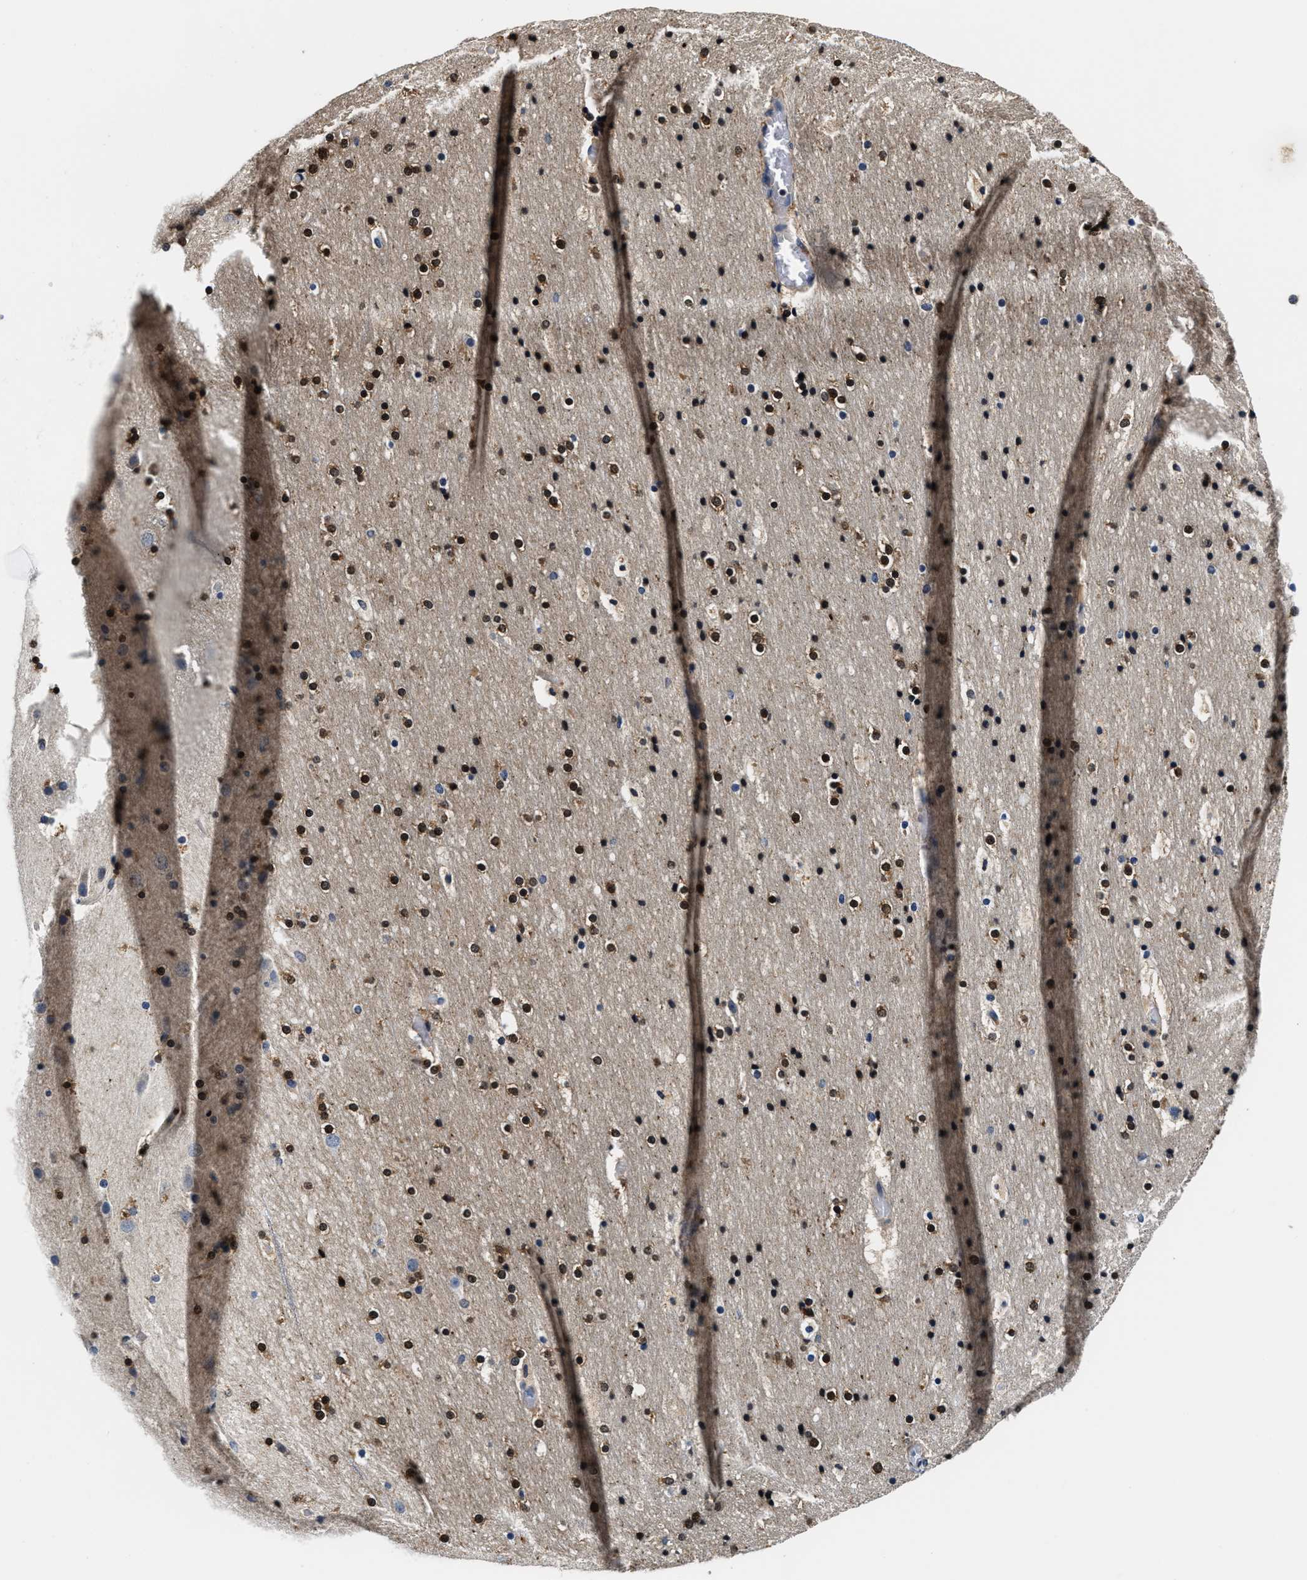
{"staining": {"intensity": "negative", "quantity": "none", "location": "none"}, "tissue": "cerebral cortex", "cell_type": "Endothelial cells", "image_type": "normal", "snomed": [{"axis": "morphology", "description": "Normal tissue, NOS"}, {"axis": "topography", "description": "Cerebral cortex"}], "caption": "There is no significant expression in endothelial cells of cerebral cortex. Brightfield microscopy of immunohistochemistry stained with DAB (brown) and hematoxylin (blue), captured at high magnification.", "gene": "ANKIB1", "patient": {"sex": "male", "age": 57}}